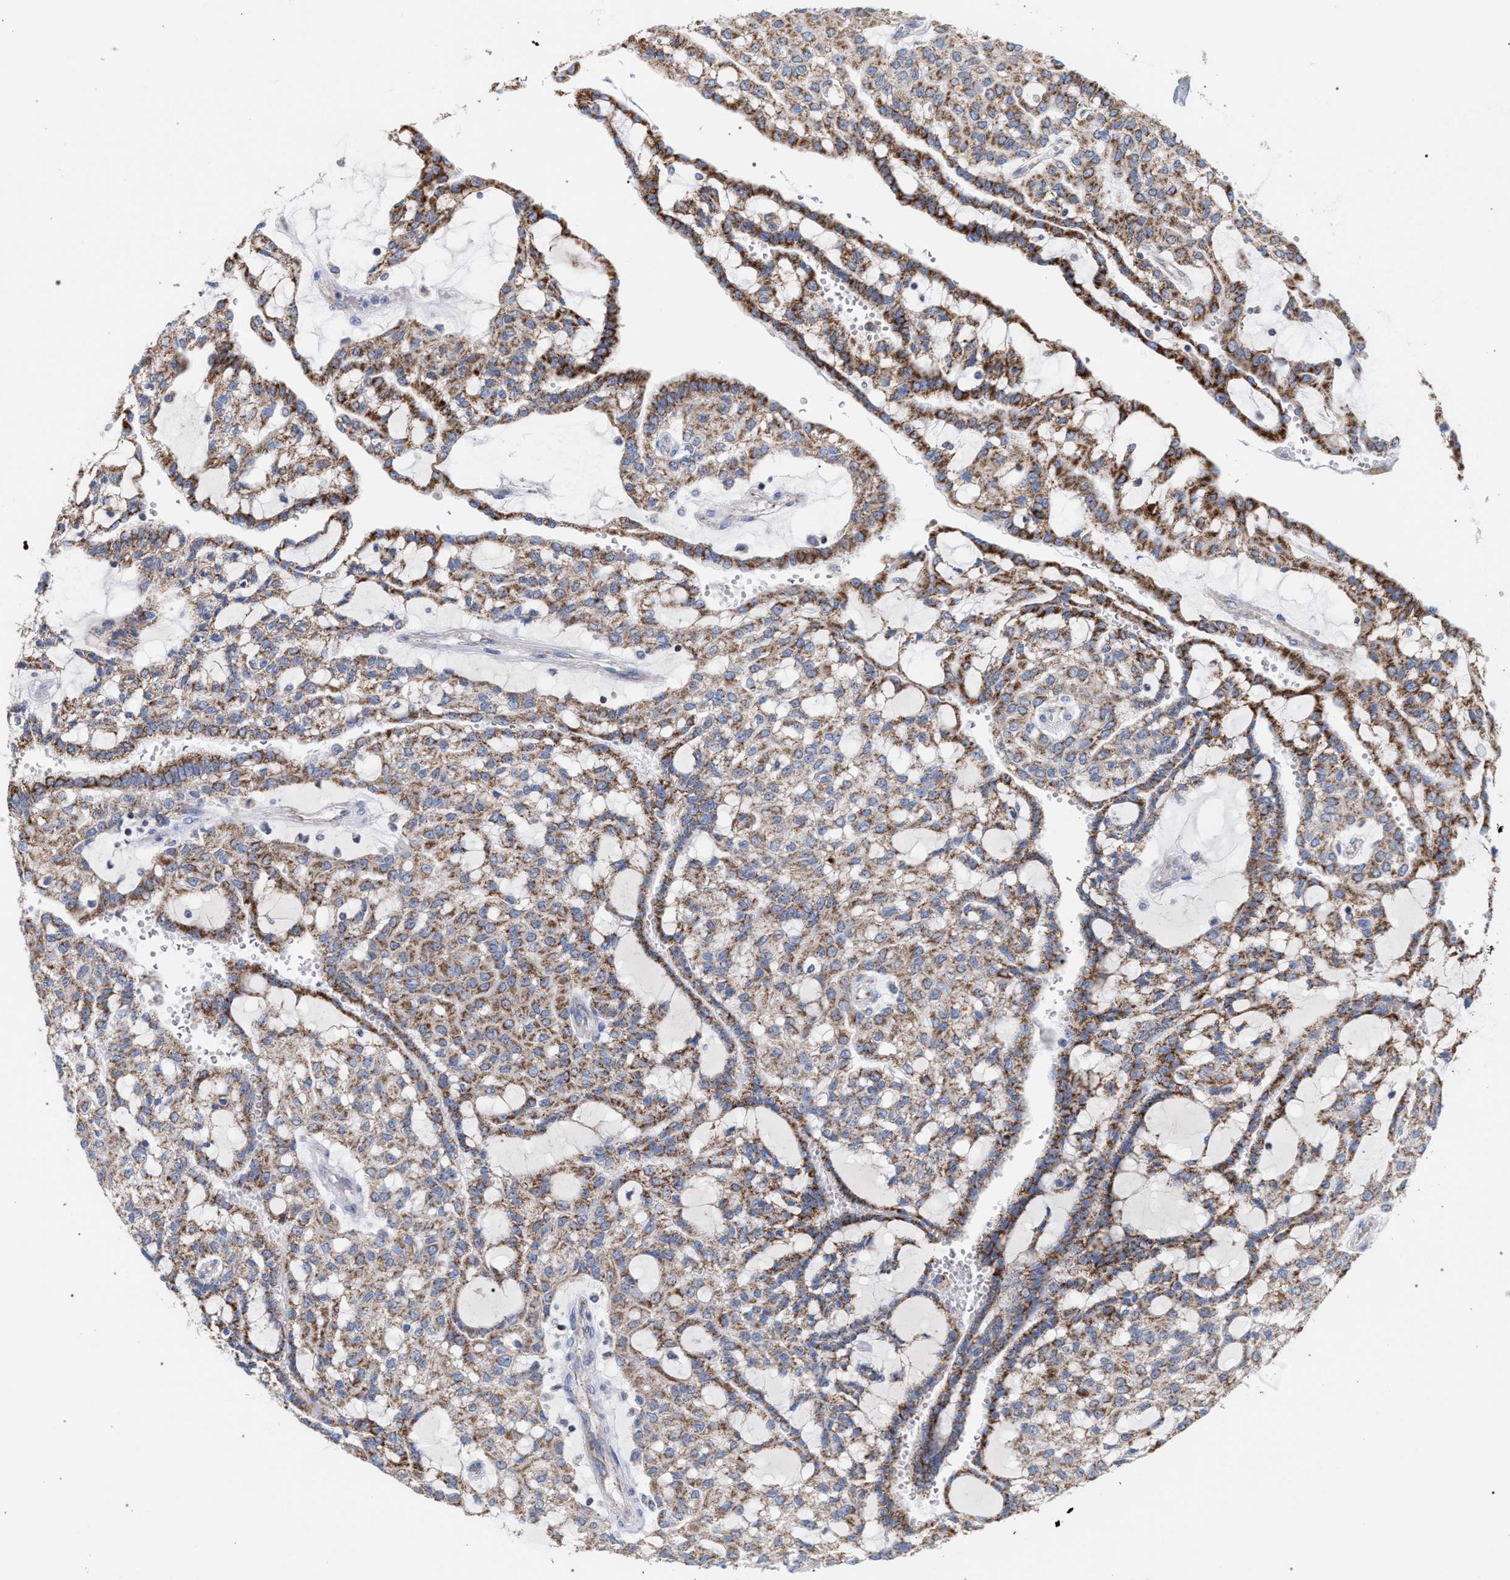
{"staining": {"intensity": "moderate", "quantity": ">75%", "location": "cytoplasmic/membranous"}, "tissue": "renal cancer", "cell_type": "Tumor cells", "image_type": "cancer", "snomed": [{"axis": "morphology", "description": "Adenocarcinoma, NOS"}, {"axis": "topography", "description": "Kidney"}], "caption": "Approximately >75% of tumor cells in adenocarcinoma (renal) demonstrate moderate cytoplasmic/membranous protein positivity as visualized by brown immunohistochemical staining.", "gene": "ECI2", "patient": {"sex": "male", "age": 63}}